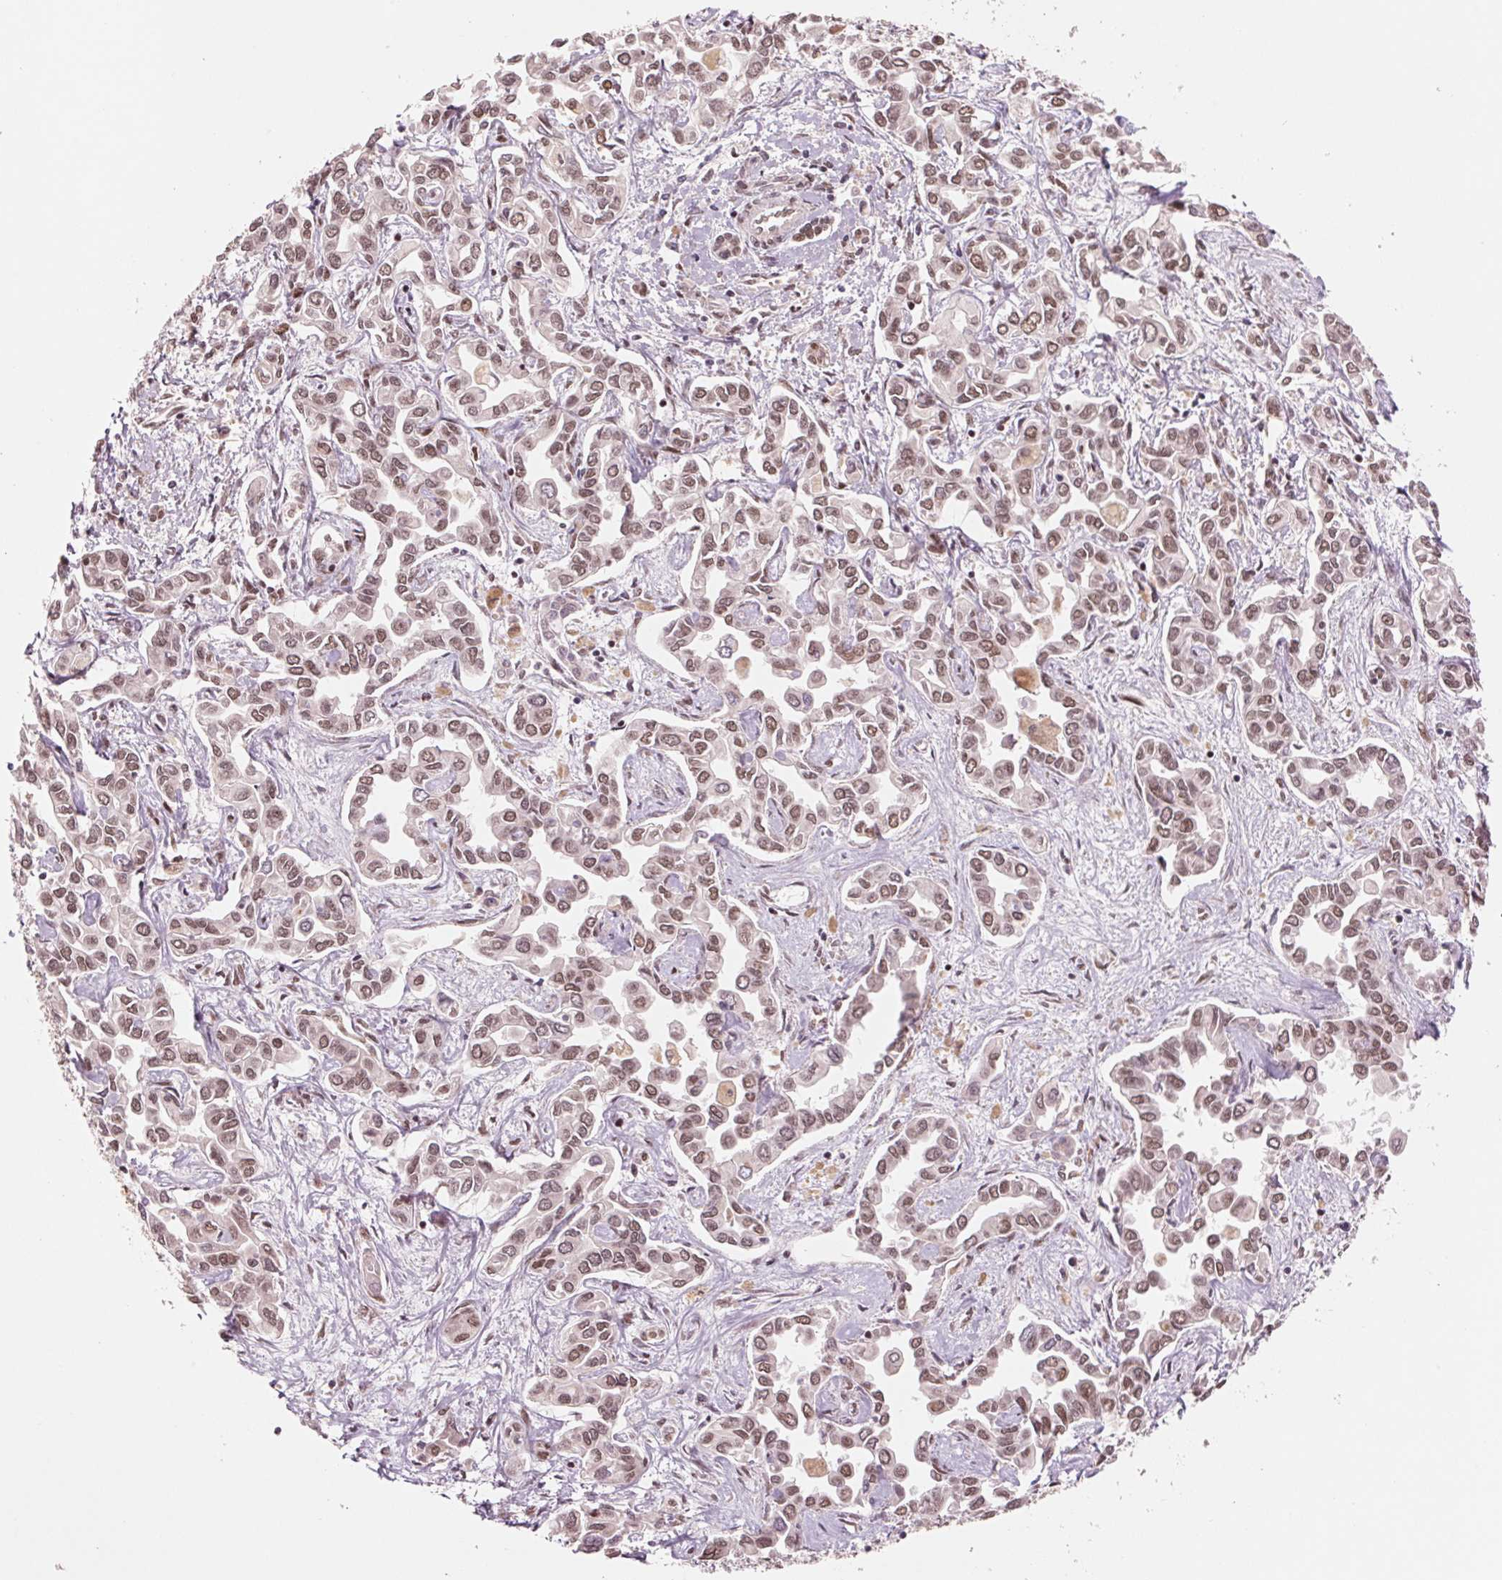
{"staining": {"intensity": "moderate", "quantity": ">75%", "location": "nuclear"}, "tissue": "liver cancer", "cell_type": "Tumor cells", "image_type": "cancer", "snomed": [{"axis": "morphology", "description": "Cholangiocarcinoma"}, {"axis": "topography", "description": "Liver"}], "caption": "The immunohistochemical stain highlights moderate nuclear expression in tumor cells of cholangiocarcinoma (liver) tissue.", "gene": "TTLL9", "patient": {"sex": "female", "age": 64}}